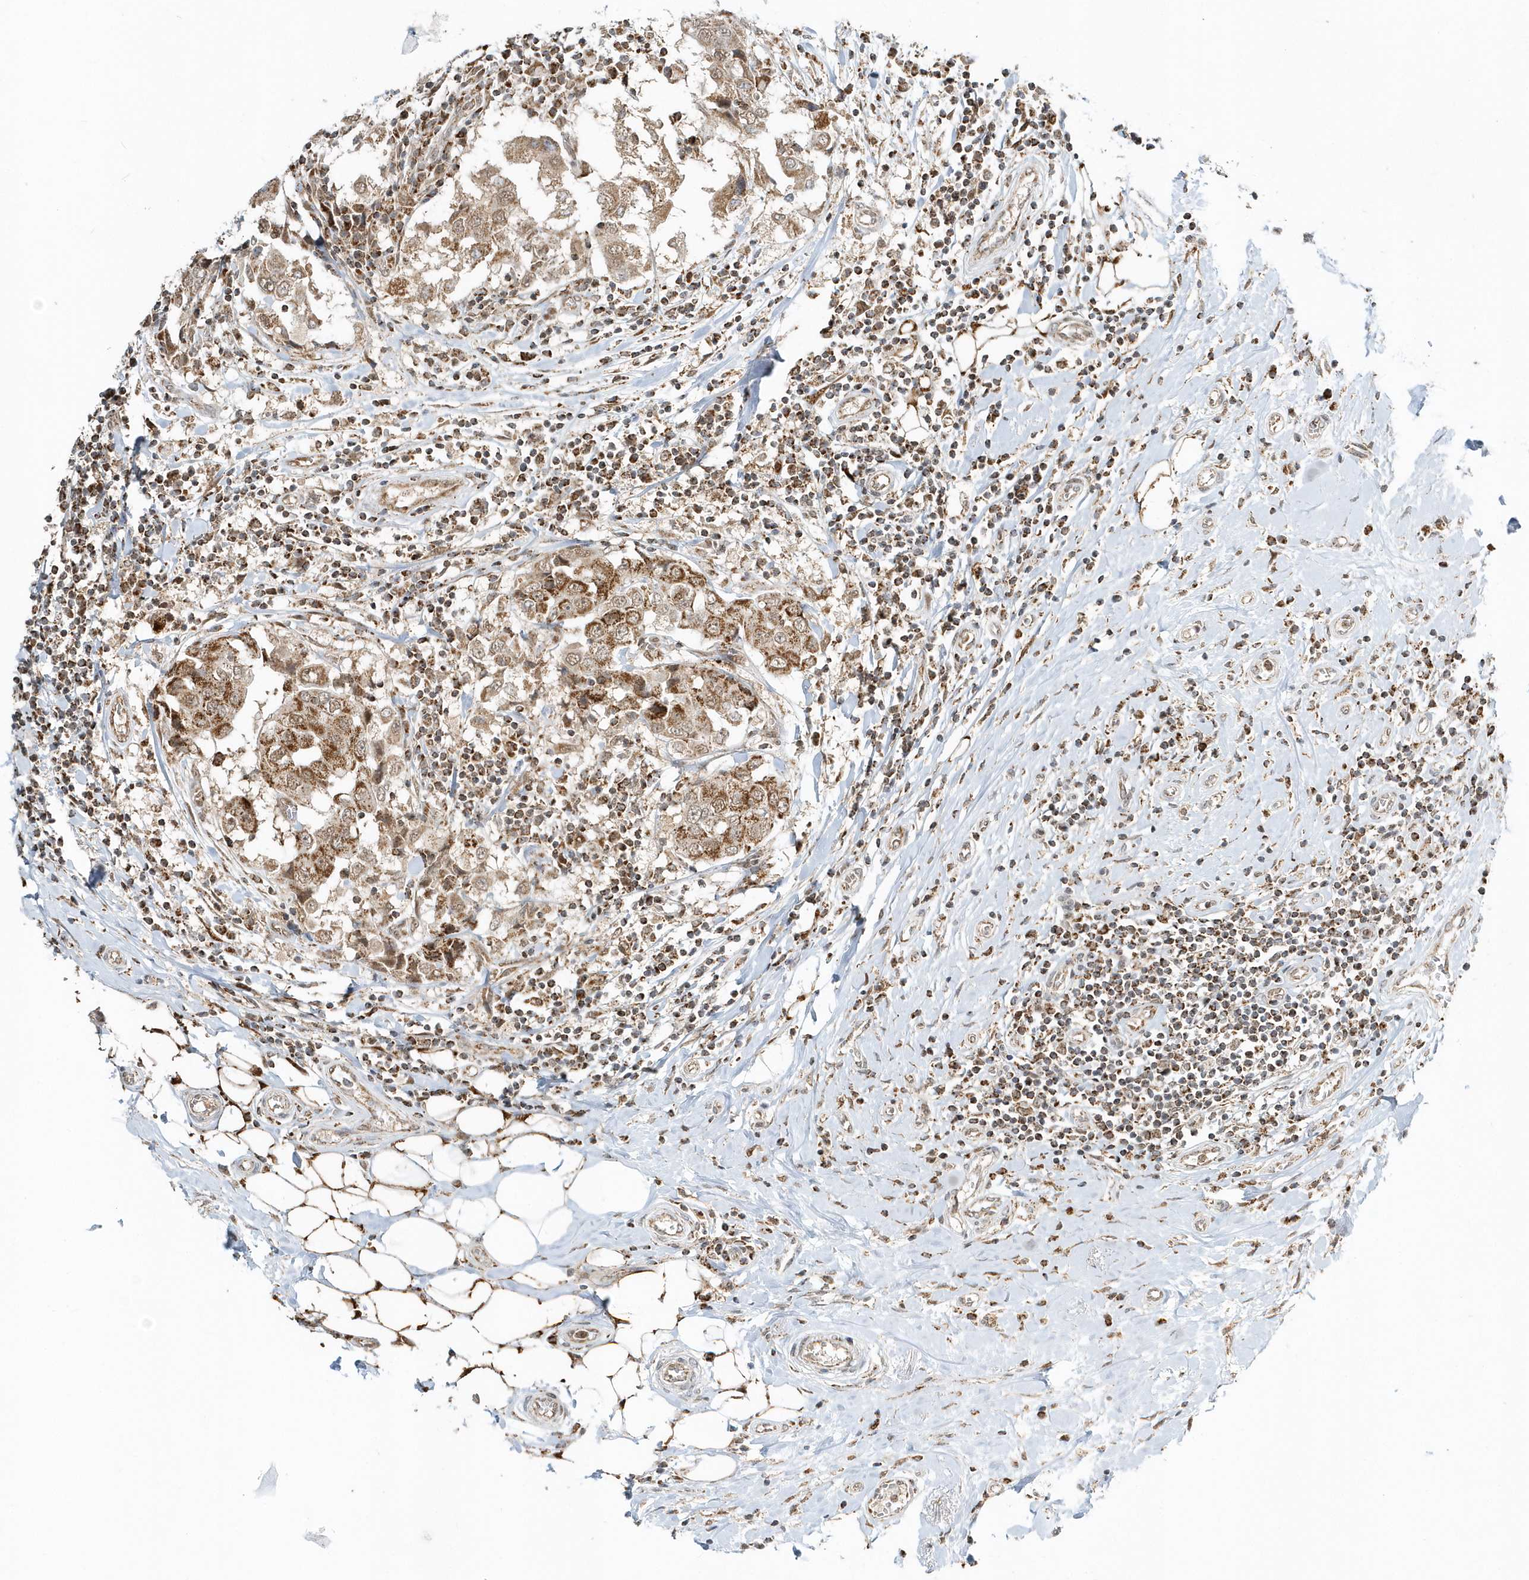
{"staining": {"intensity": "strong", "quantity": ">75%", "location": "cytoplasmic/membranous"}, "tissue": "breast cancer", "cell_type": "Tumor cells", "image_type": "cancer", "snomed": [{"axis": "morphology", "description": "Duct carcinoma"}, {"axis": "topography", "description": "Breast"}], "caption": "Infiltrating ductal carcinoma (breast) stained with DAB (3,3'-diaminobenzidine) IHC exhibits high levels of strong cytoplasmic/membranous staining in approximately >75% of tumor cells.", "gene": "PSMD6", "patient": {"sex": "female", "age": 27}}